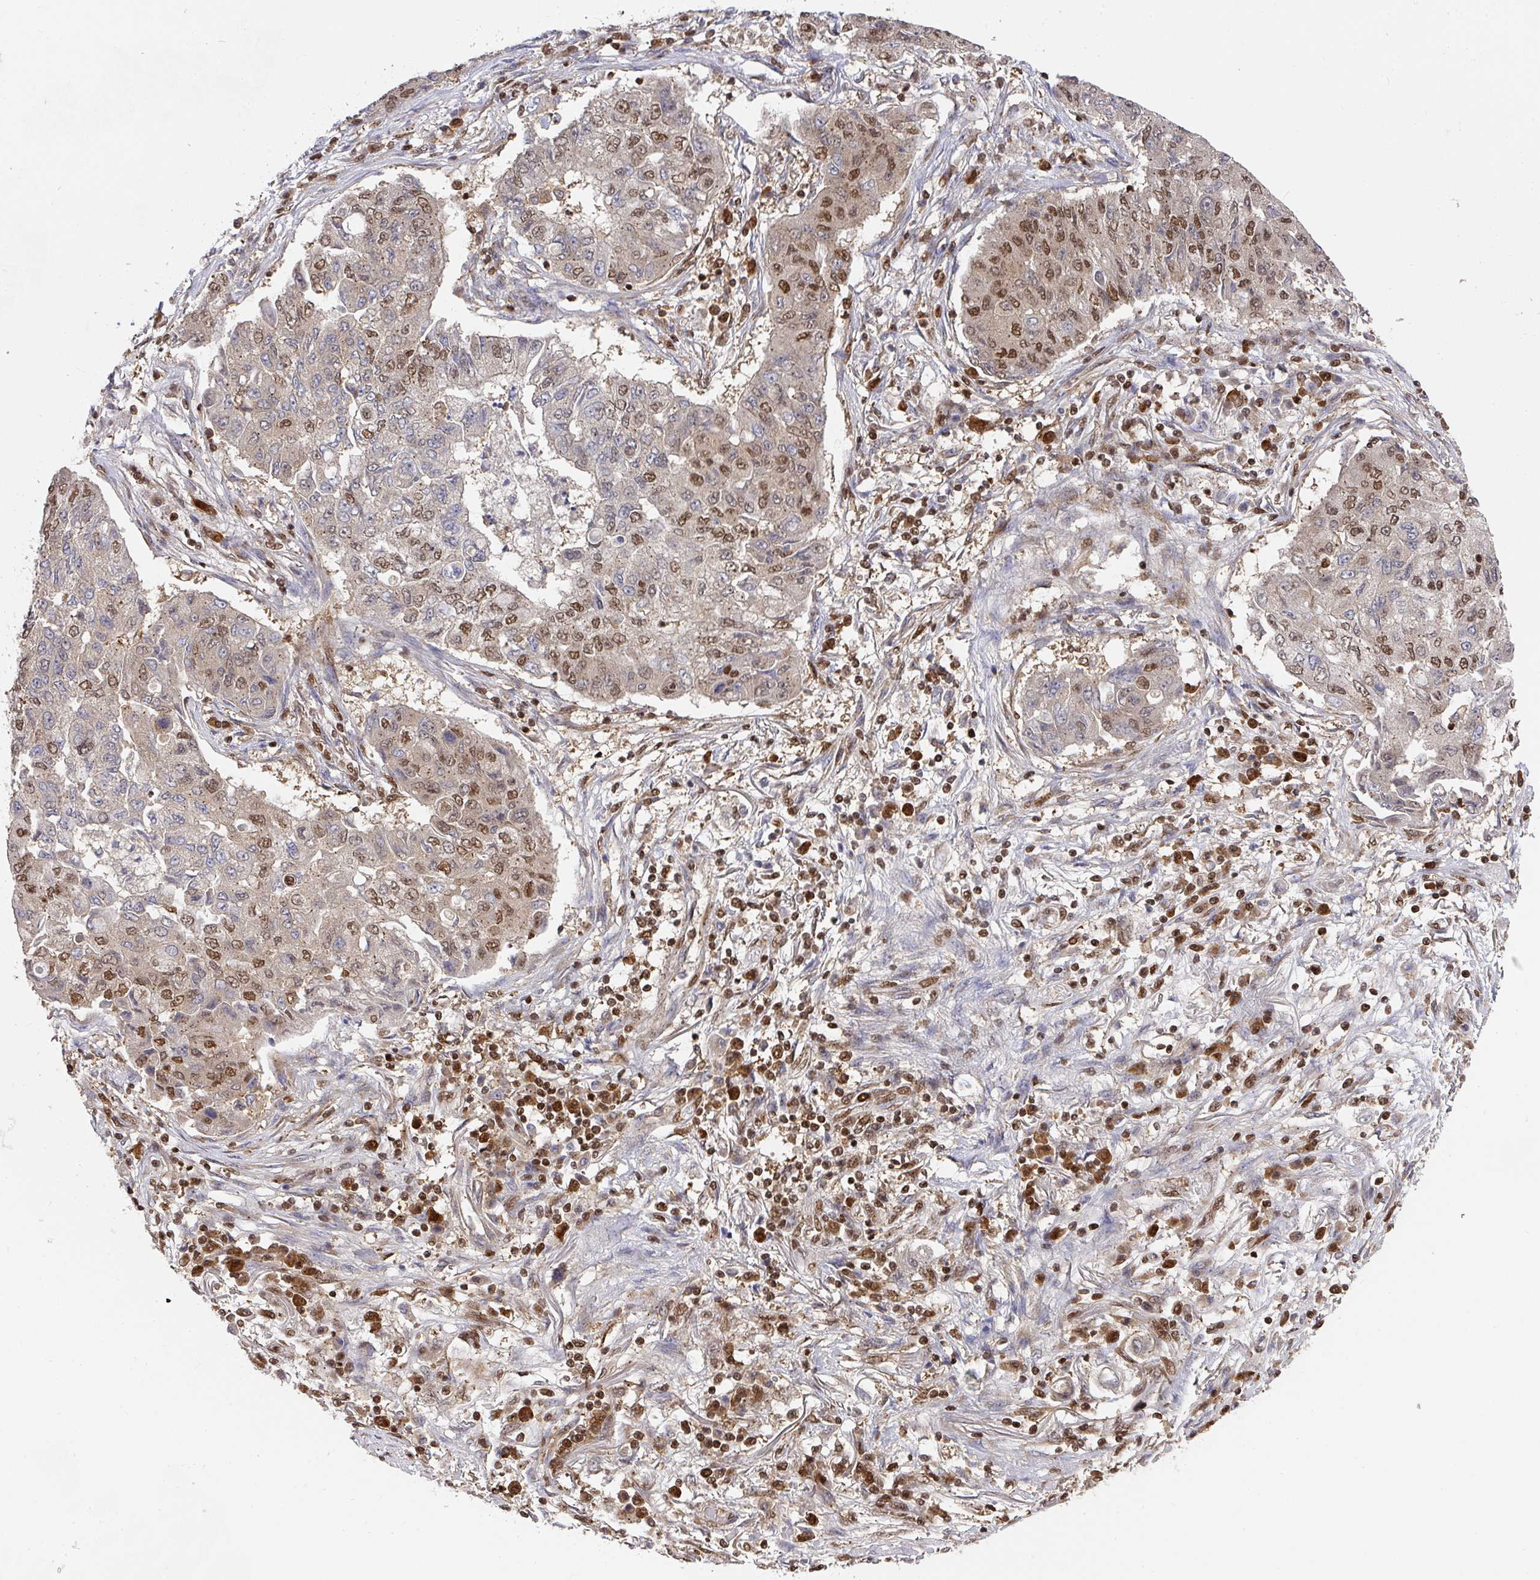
{"staining": {"intensity": "moderate", "quantity": "25%-75%", "location": "nuclear"}, "tissue": "lung cancer", "cell_type": "Tumor cells", "image_type": "cancer", "snomed": [{"axis": "morphology", "description": "Squamous cell carcinoma, NOS"}, {"axis": "topography", "description": "Lung"}], "caption": "A medium amount of moderate nuclear staining is identified in about 25%-75% of tumor cells in lung cancer tissue.", "gene": "DIDO1", "patient": {"sex": "male", "age": 74}}